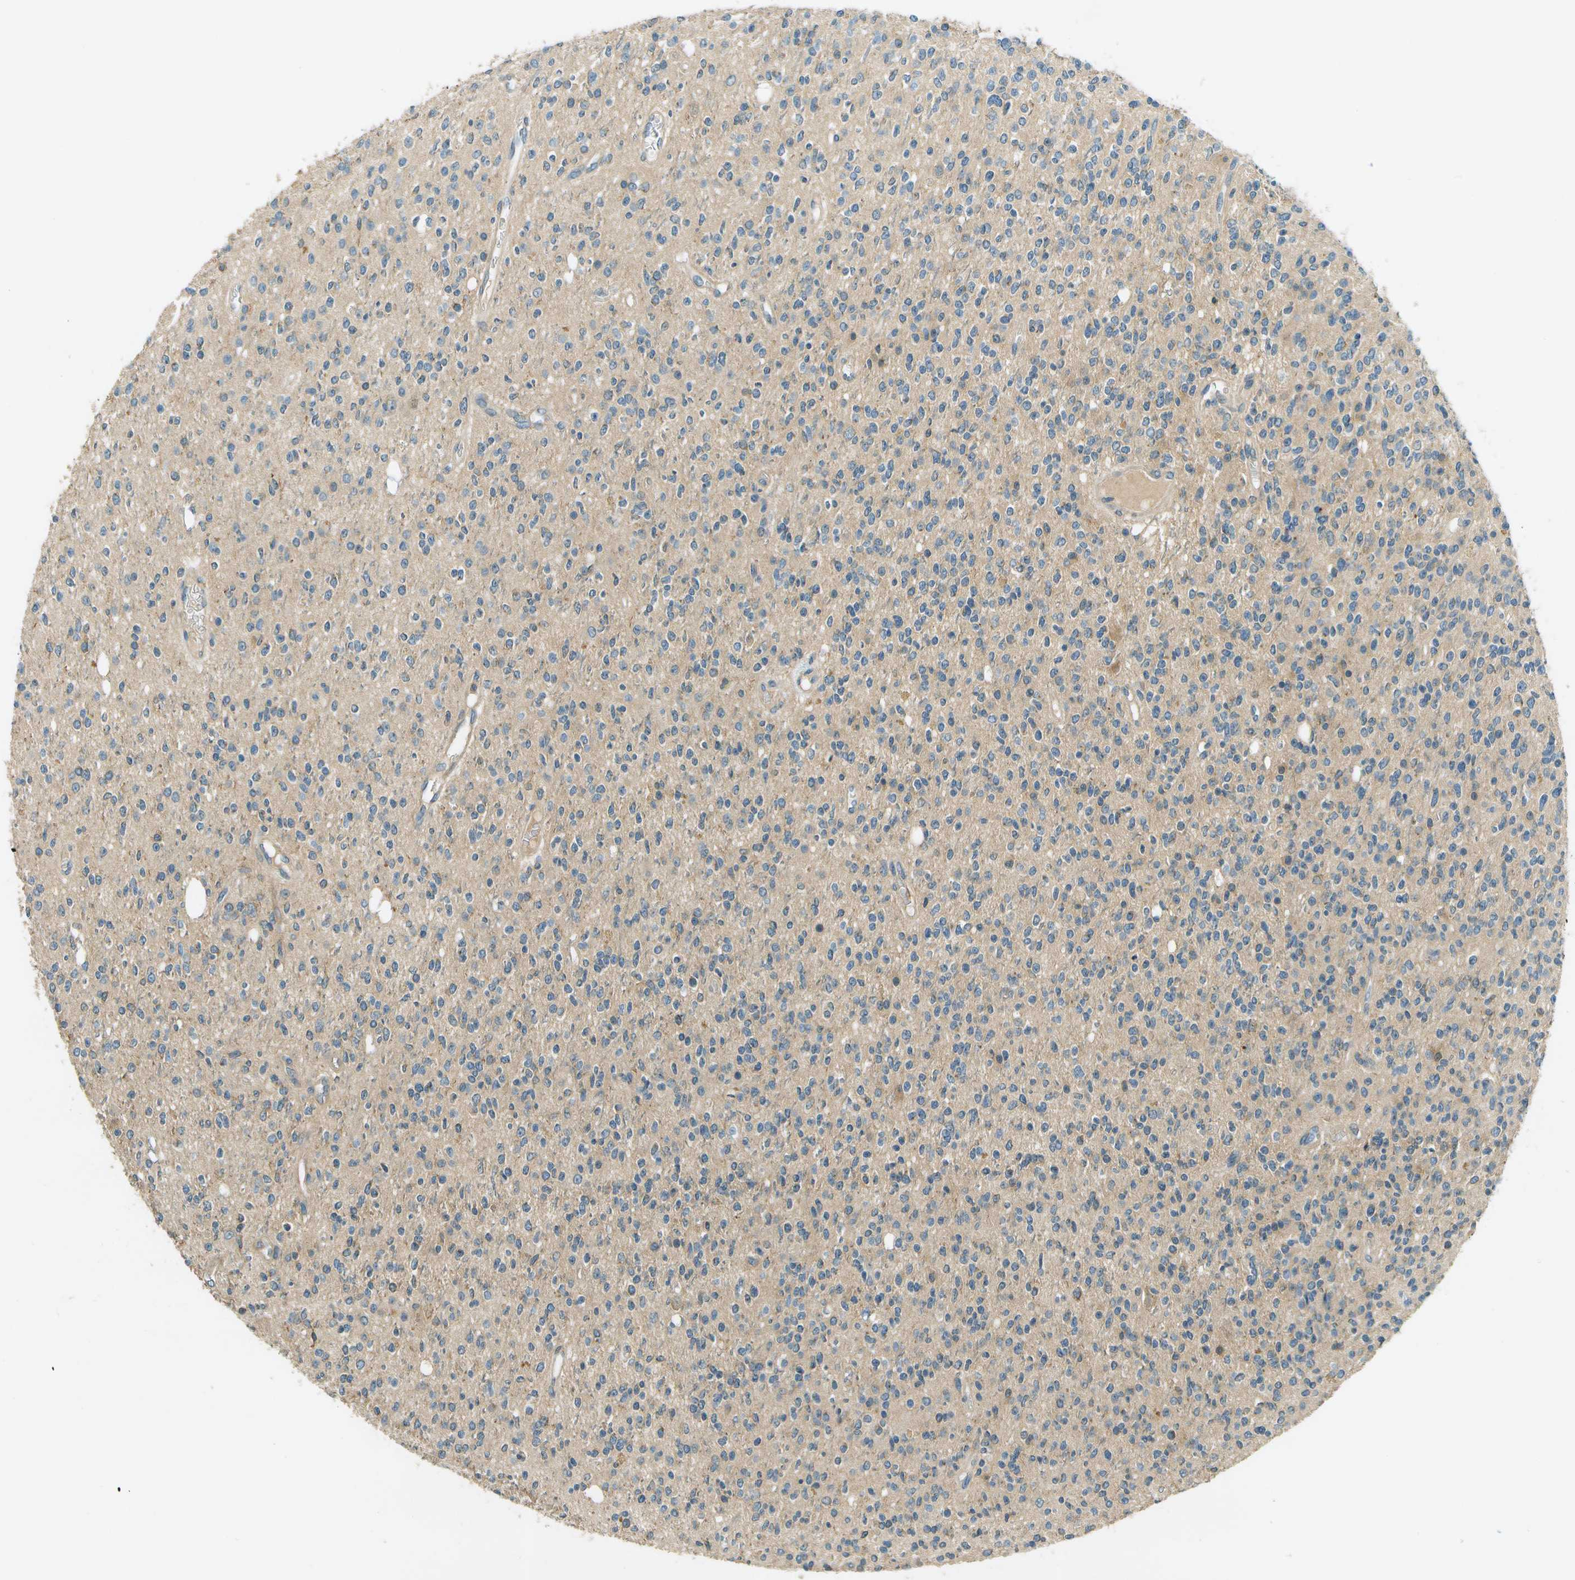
{"staining": {"intensity": "negative", "quantity": "none", "location": "none"}, "tissue": "glioma", "cell_type": "Tumor cells", "image_type": "cancer", "snomed": [{"axis": "morphology", "description": "Glioma, malignant, High grade"}, {"axis": "topography", "description": "Brain"}], "caption": "A micrograph of human glioma is negative for staining in tumor cells.", "gene": "NUDT4", "patient": {"sex": "male", "age": 34}}